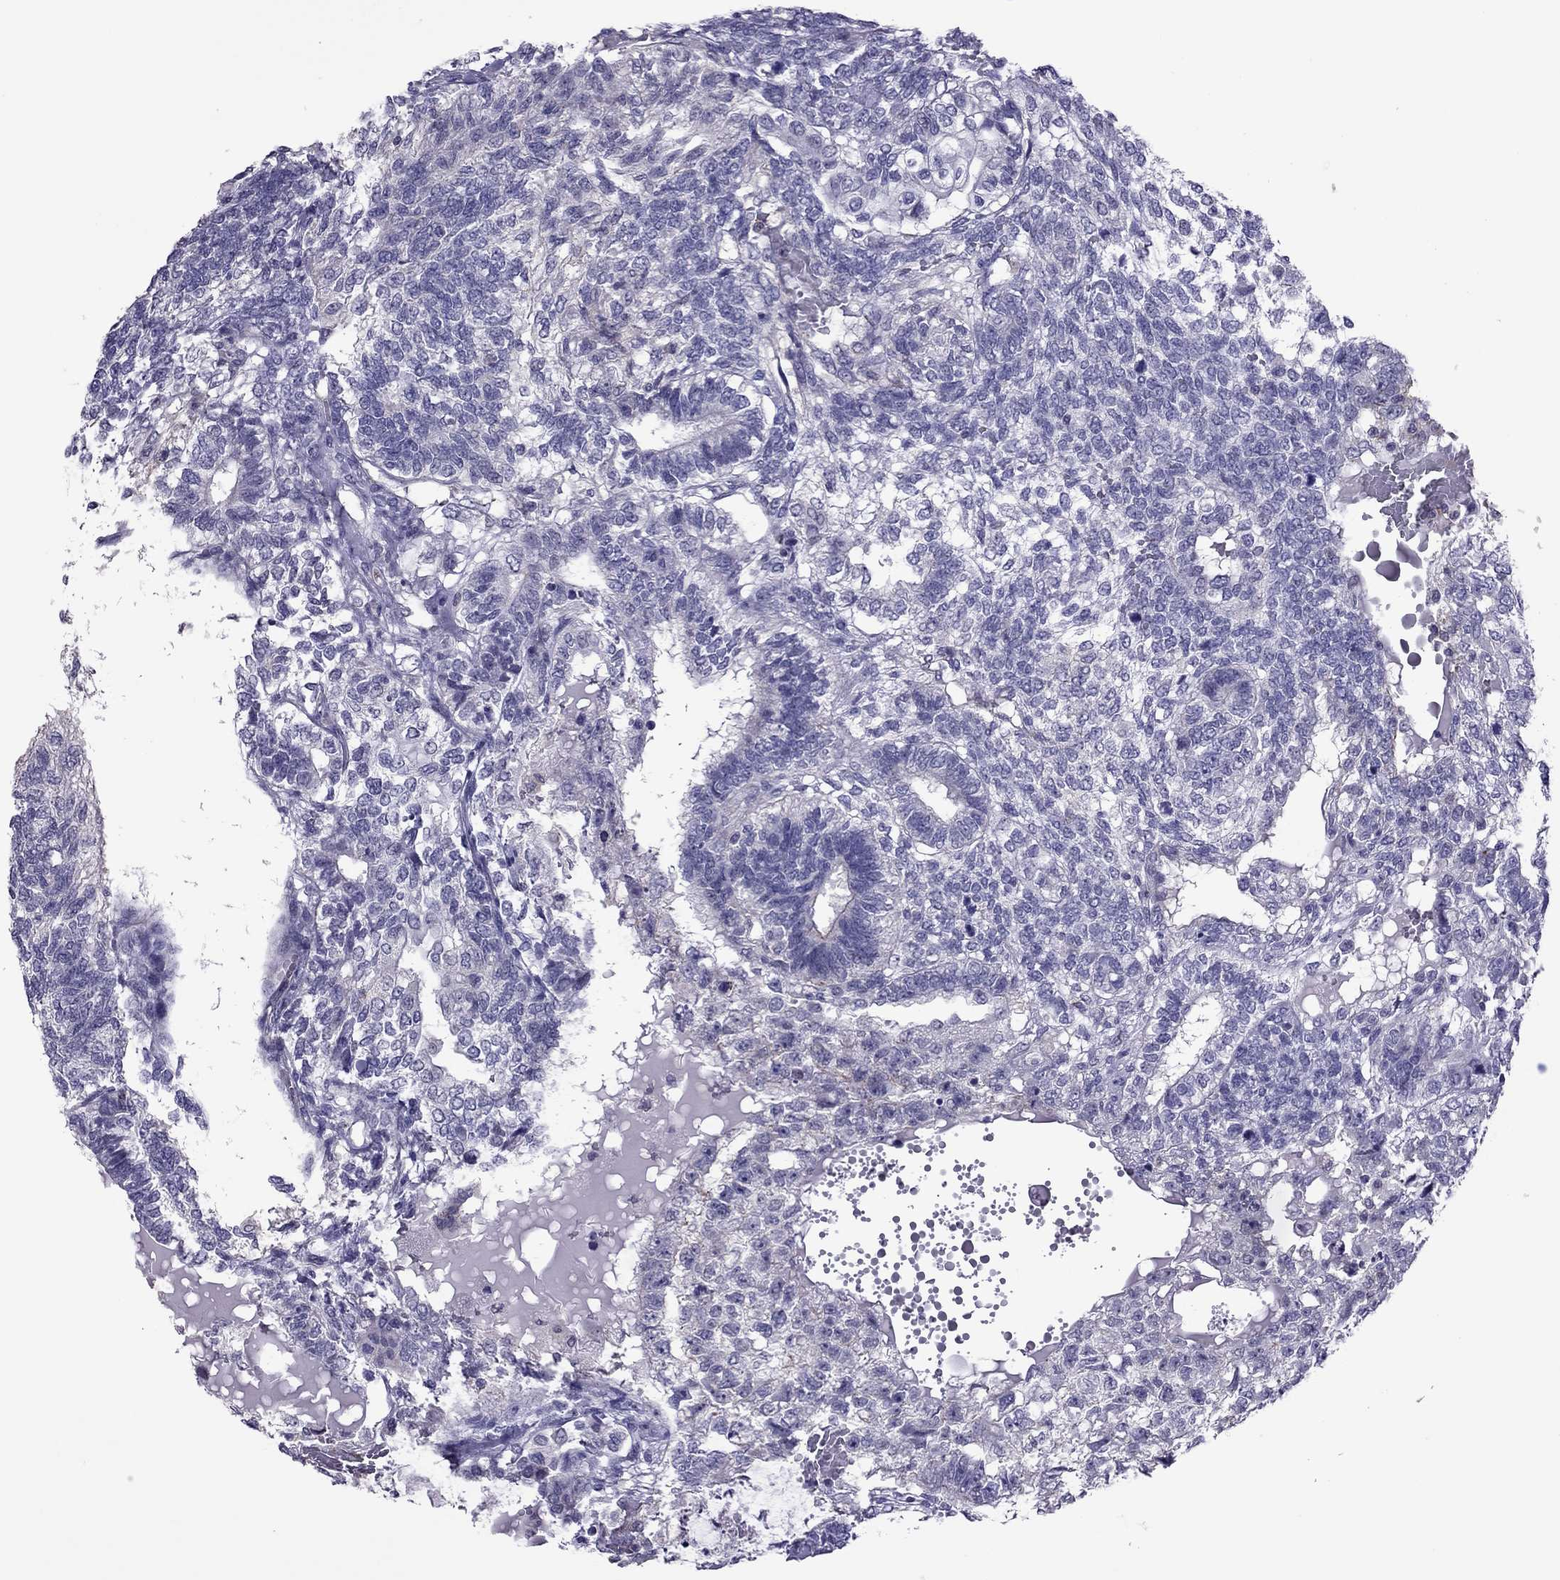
{"staining": {"intensity": "negative", "quantity": "none", "location": "none"}, "tissue": "testis cancer", "cell_type": "Tumor cells", "image_type": "cancer", "snomed": [{"axis": "morphology", "description": "Seminoma, NOS"}, {"axis": "morphology", "description": "Carcinoma, Embryonal, NOS"}, {"axis": "topography", "description": "Testis"}], "caption": "Embryonal carcinoma (testis) was stained to show a protein in brown. There is no significant positivity in tumor cells. (DAB (3,3'-diaminobenzidine) immunohistochemistry with hematoxylin counter stain).", "gene": "SLC16A8", "patient": {"sex": "male", "age": 41}}